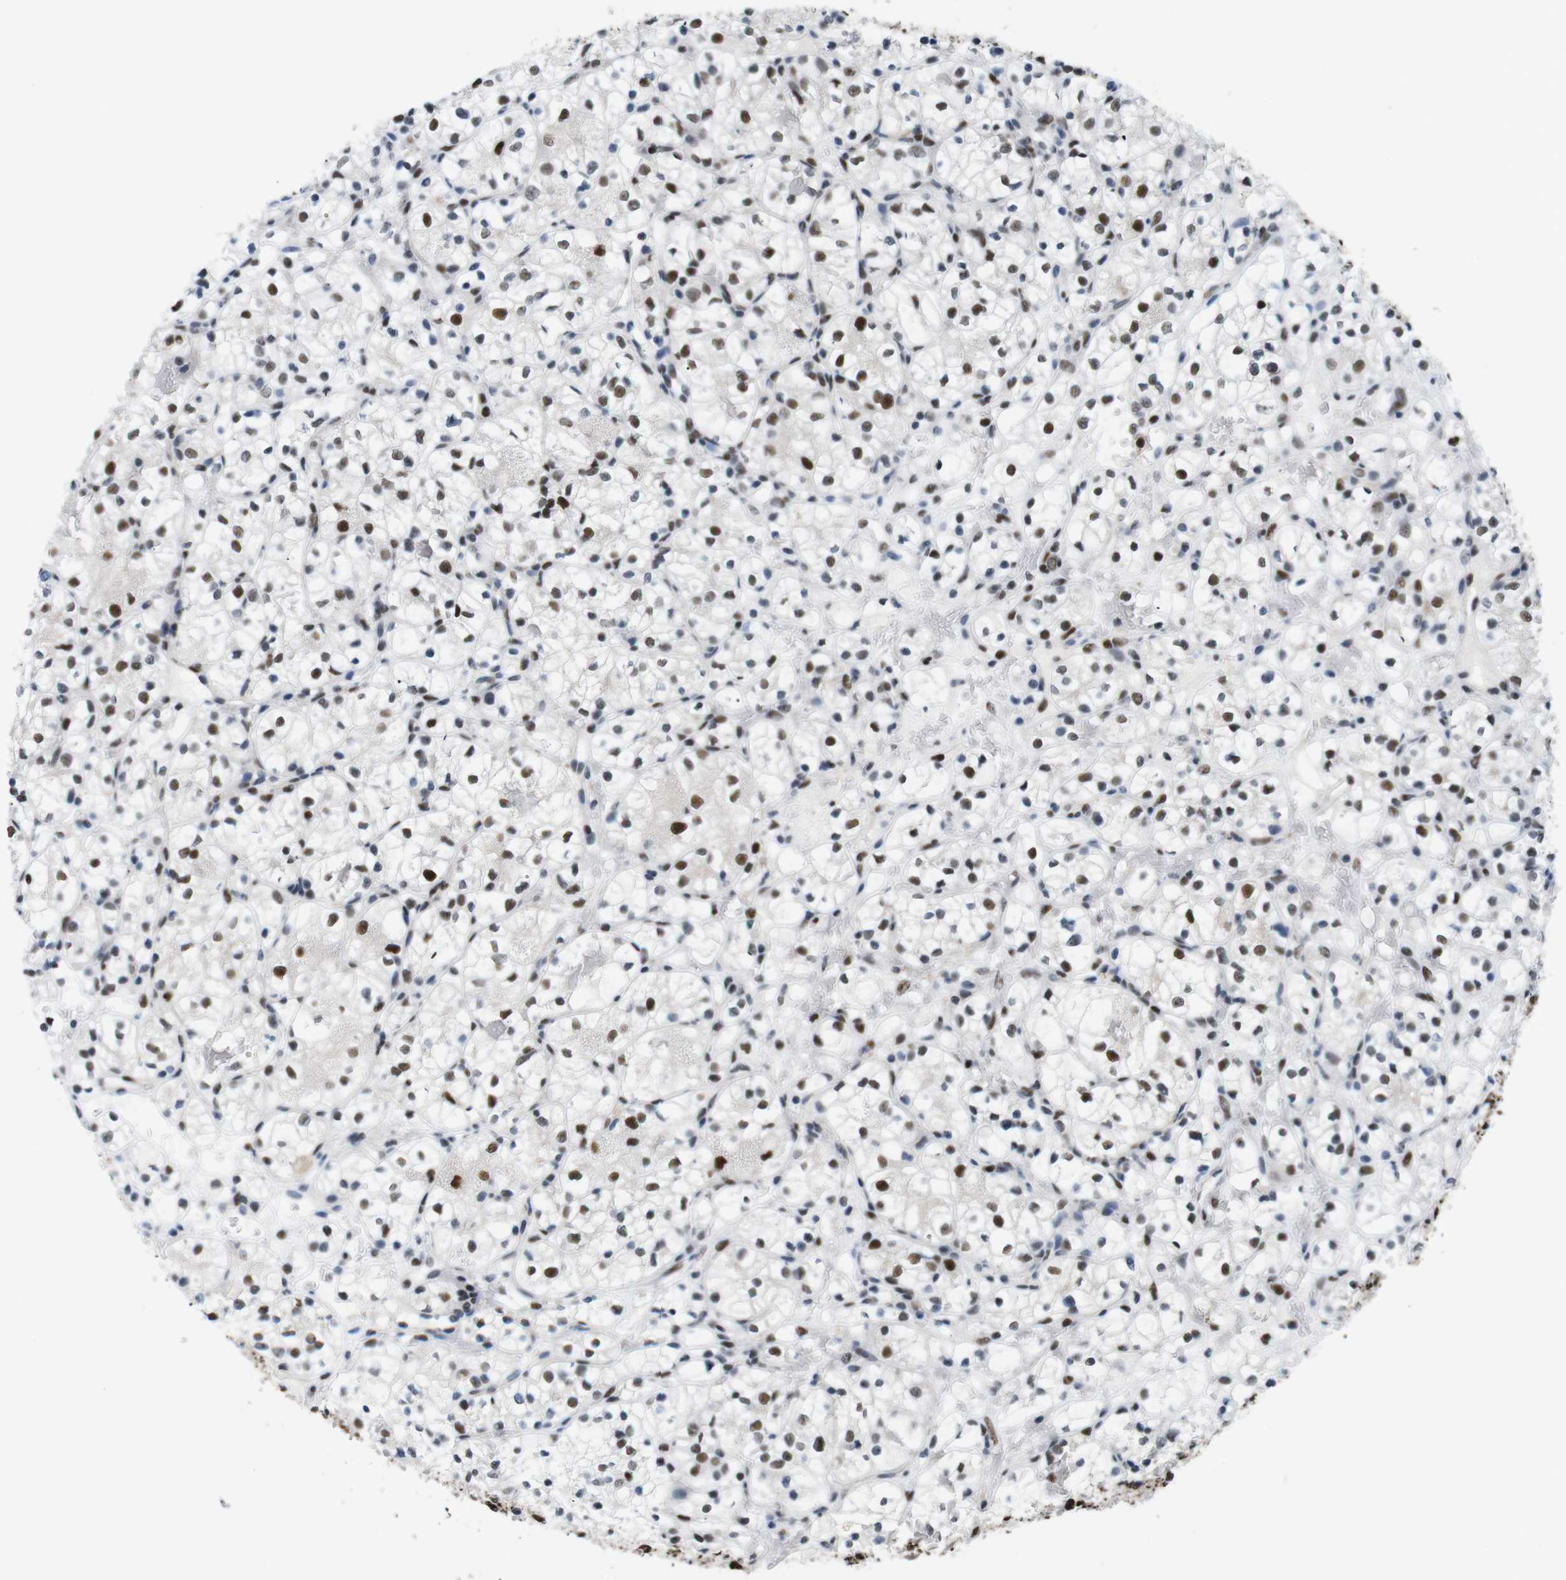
{"staining": {"intensity": "moderate", "quantity": ">75%", "location": "nuclear"}, "tissue": "renal cancer", "cell_type": "Tumor cells", "image_type": "cancer", "snomed": [{"axis": "morphology", "description": "Adenocarcinoma, NOS"}, {"axis": "topography", "description": "Kidney"}], "caption": "Immunohistochemical staining of renal cancer (adenocarcinoma) reveals medium levels of moderate nuclear positivity in about >75% of tumor cells. The staining was performed using DAB (3,3'-diaminobenzidine), with brown indicating positive protein expression. Nuclei are stained blue with hematoxylin.", "gene": "PSME3", "patient": {"sex": "female", "age": 60}}